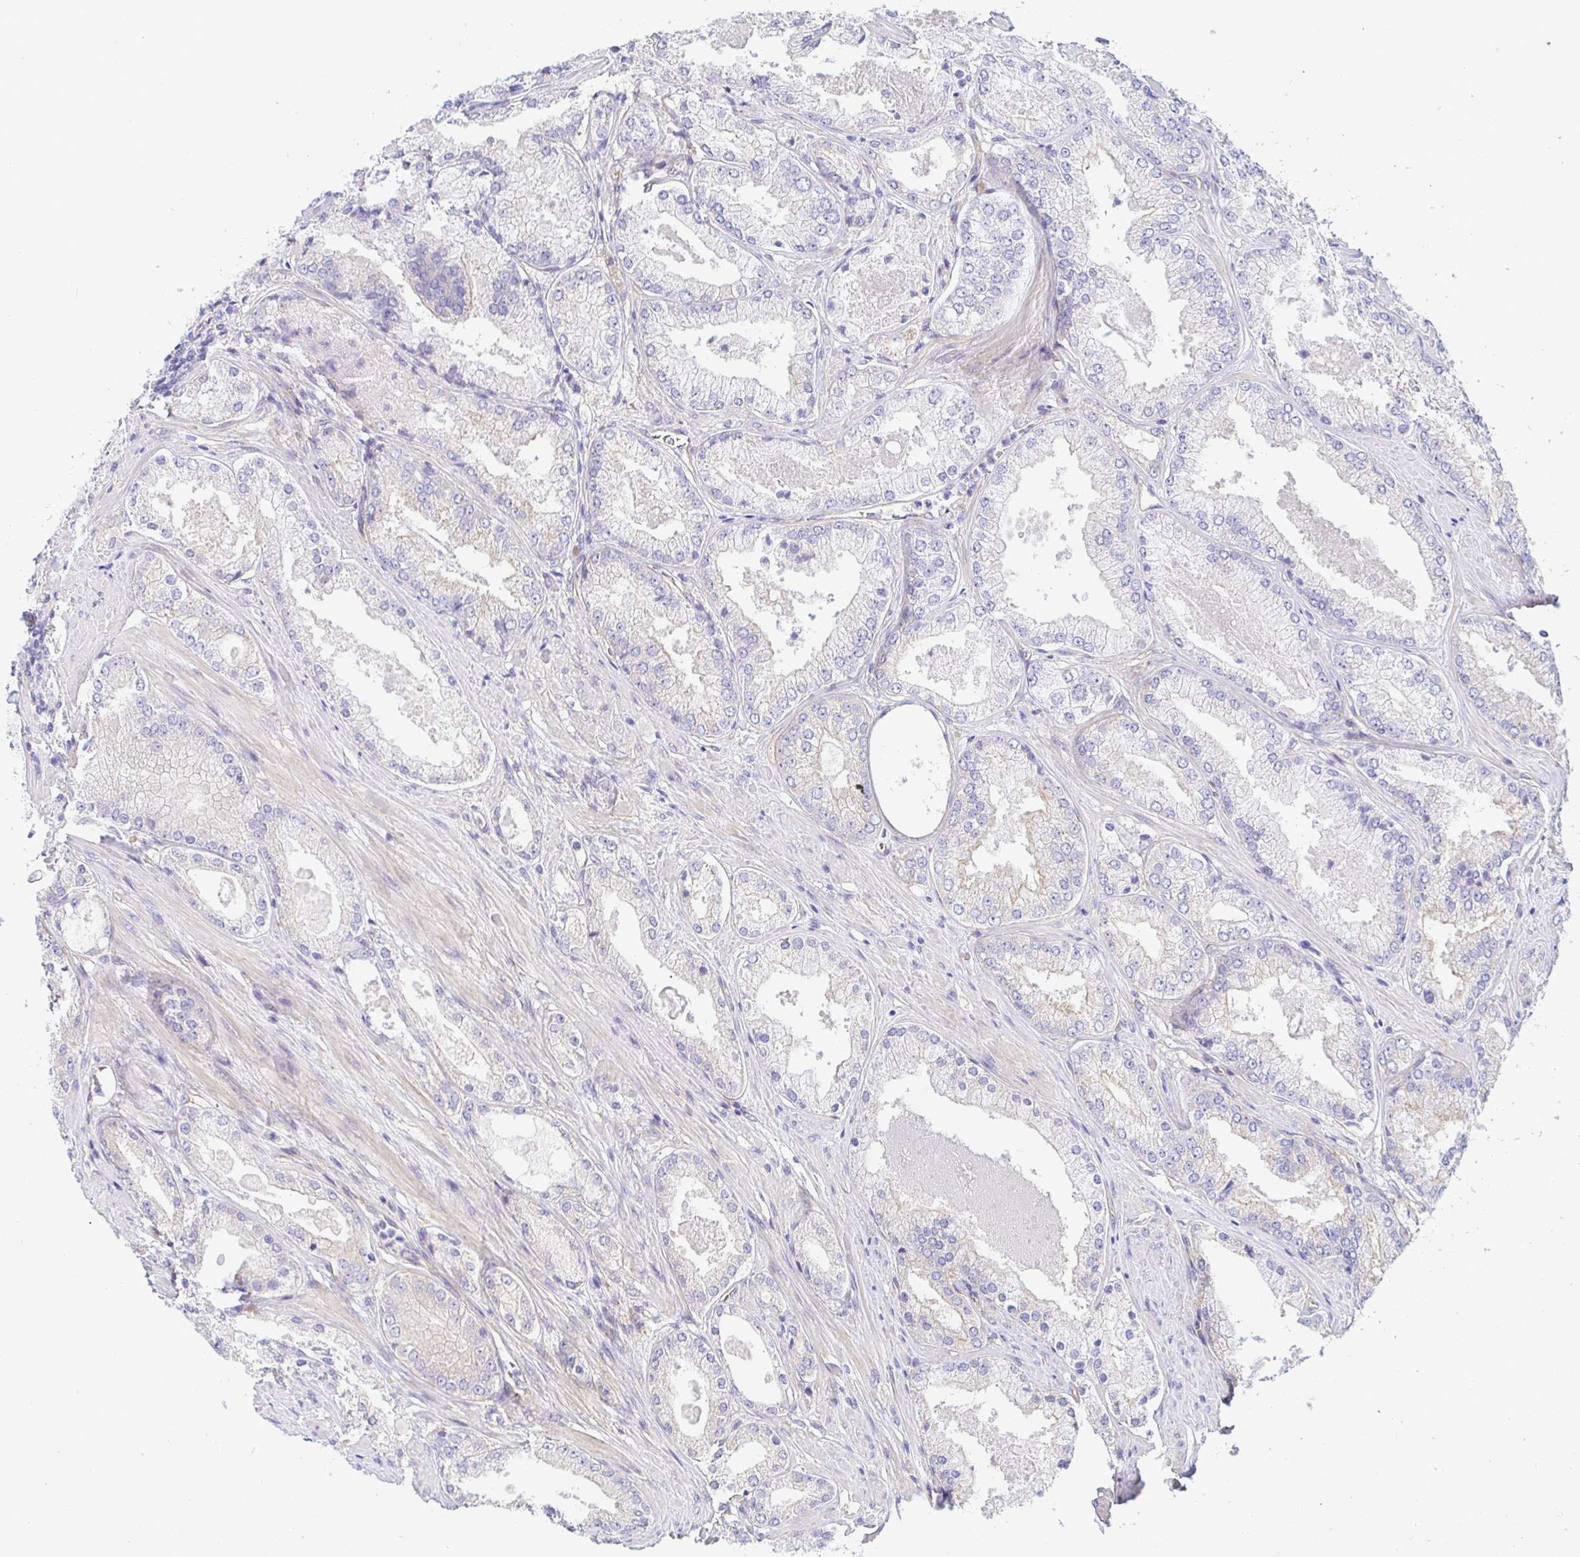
{"staining": {"intensity": "negative", "quantity": "none", "location": "none"}, "tissue": "prostate cancer", "cell_type": "Tumor cells", "image_type": "cancer", "snomed": [{"axis": "morphology", "description": "Adenocarcinoma, Low grade"}, {"axis": "topography", "description": "Prostate"}], "caption": "An IHC micrograph of prostate cancer (adenocarcinoma (low-grade)) is shown. There is no staining in tumor cells of prostate cancer (adenocarcinoma (low-grade)).", "gene": "ARL4D", "patient": {"sex": "male", "age": 68}}